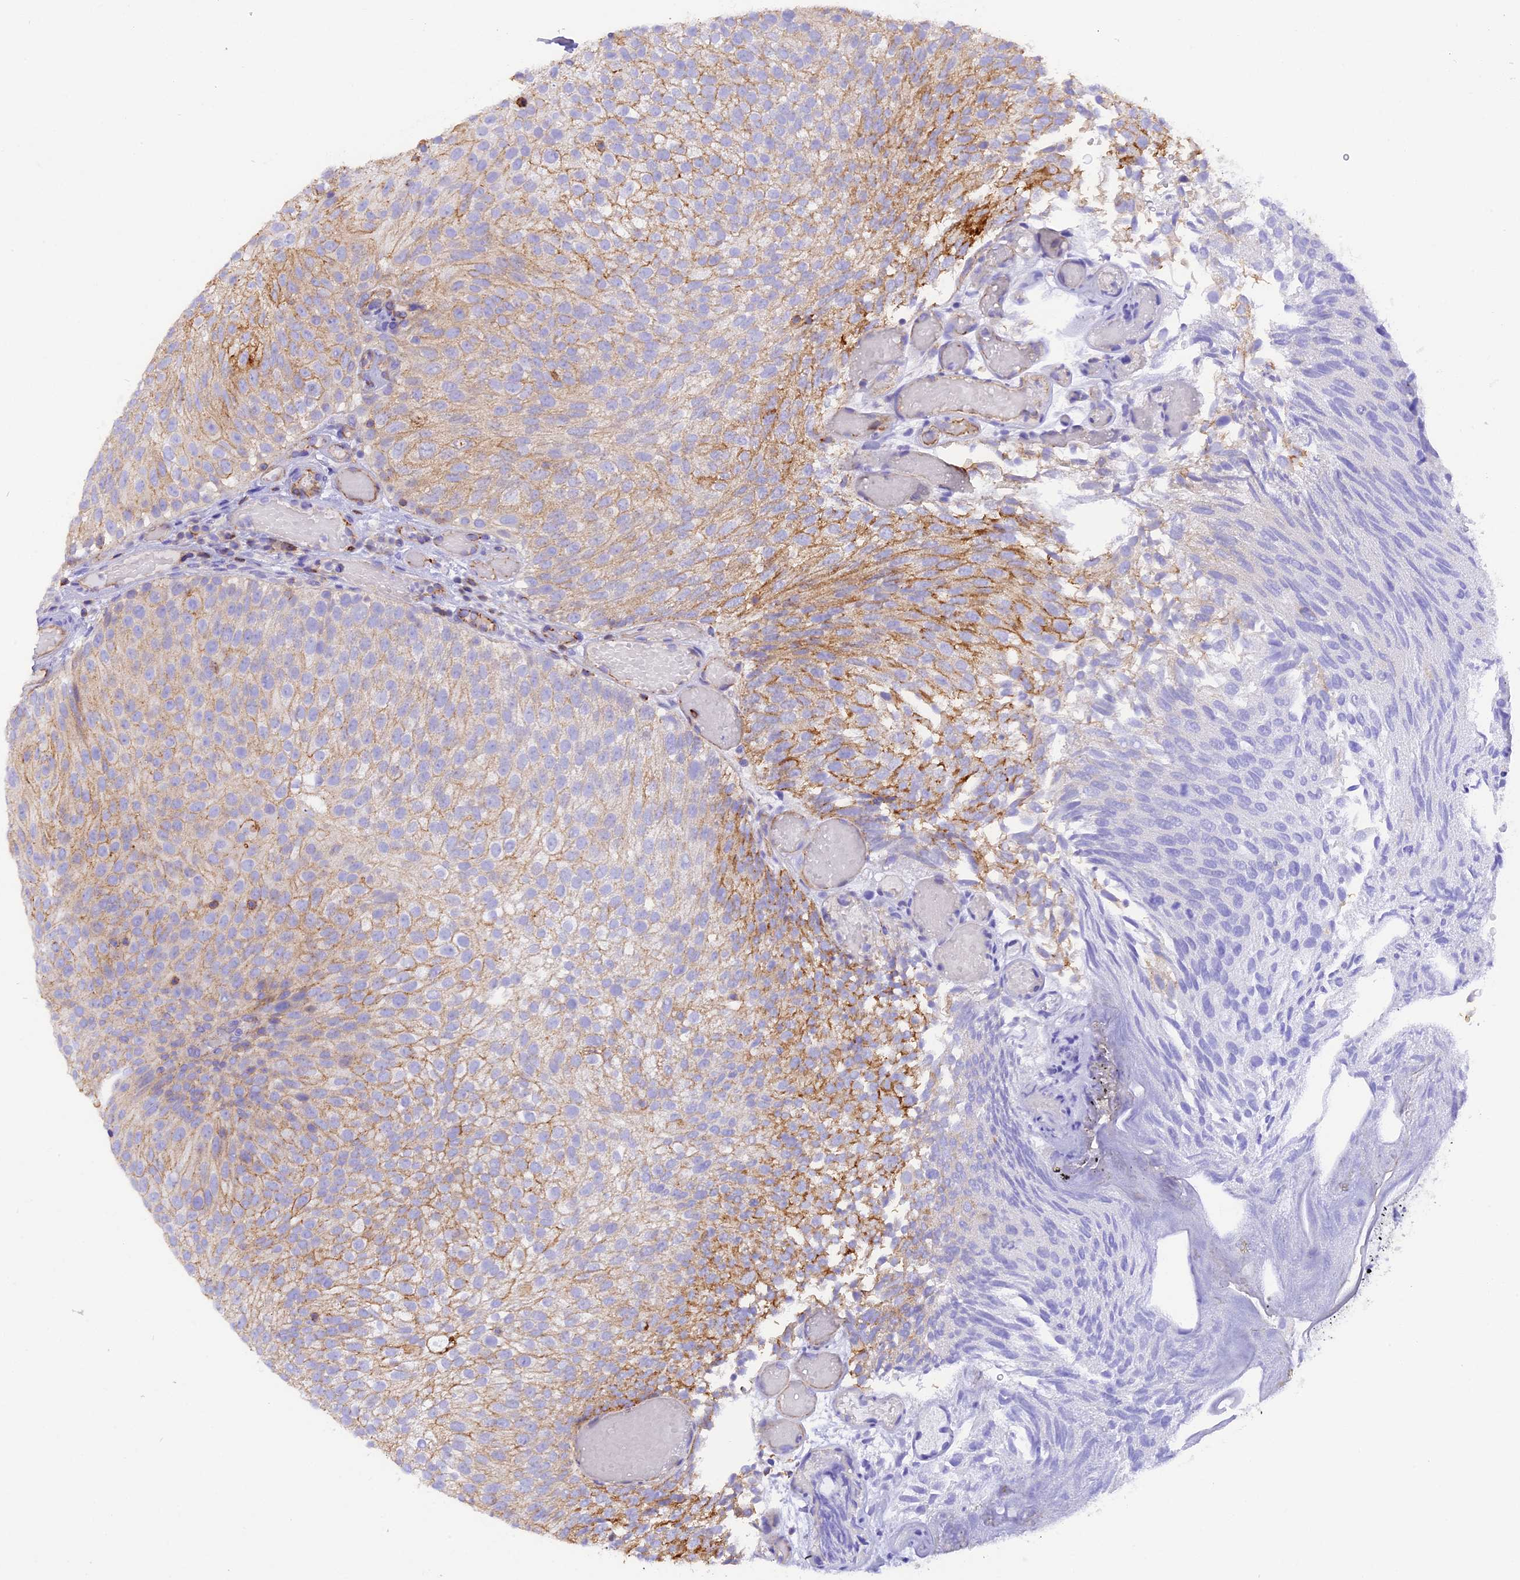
{"staining": {"intensity": "moderate", "quantity": "<25%", "location": "cytoplasmic/membranous"}, "tissue": "urothelial cancer", "cell_type": "Tumor cells", "image_type": "cancer", "snomed": [{"axis": "morphology", "description": "Urothelial carcinoma, Low grade"}, {"axis": "topography", "description": "Urinary bladder"}], "caption": "Brown immunohistochemical staining in urothelial cancer reveals moderate cytoplasmic/membranous staining in approximately <25% of tumor cells.", "gene": "FAM193A", "patient": {"sex": "male", "age": 78}}